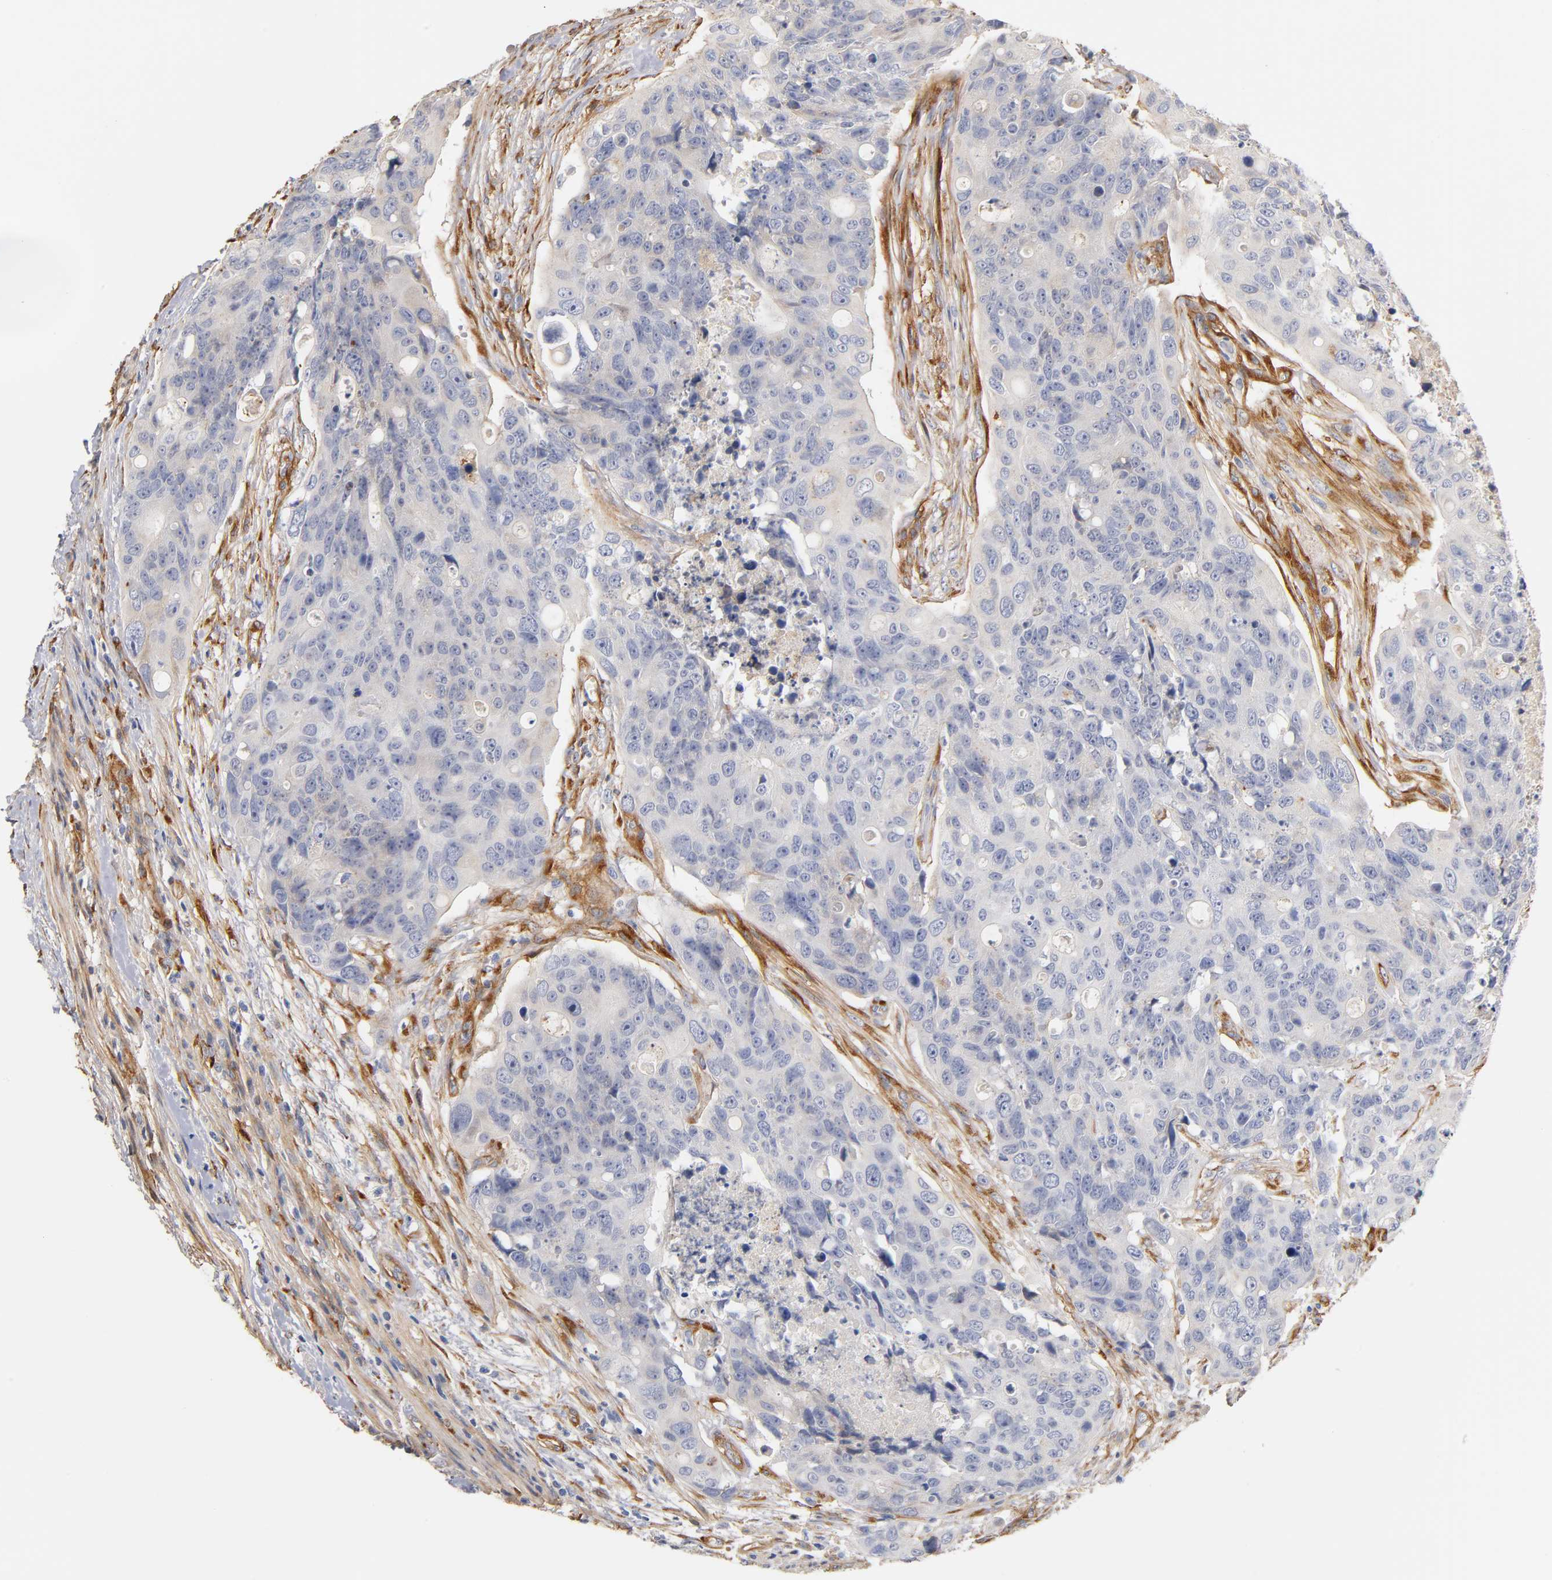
{"staining": {"intensity": "weak", "quantity": "<25%", "location": "cytoplasmic/membranous"}, "tissue": "colorectal cancer", "cell_type": "Tumor cells", "image_type": "cancer", "snomed": [{"axis": "morphology", "description": "Adenocarcinoma, NOS"}, {"axis": "topography", "description": "Colon"}], "caption": "Tumor cells show no significant staining in colorectal cancer. The staining is performed using DAB brown chromogen with nuclei counter-stained in using hematoxylin.", "gene": "LAMB1", "patient": {"sex": "female", "age": 57}}